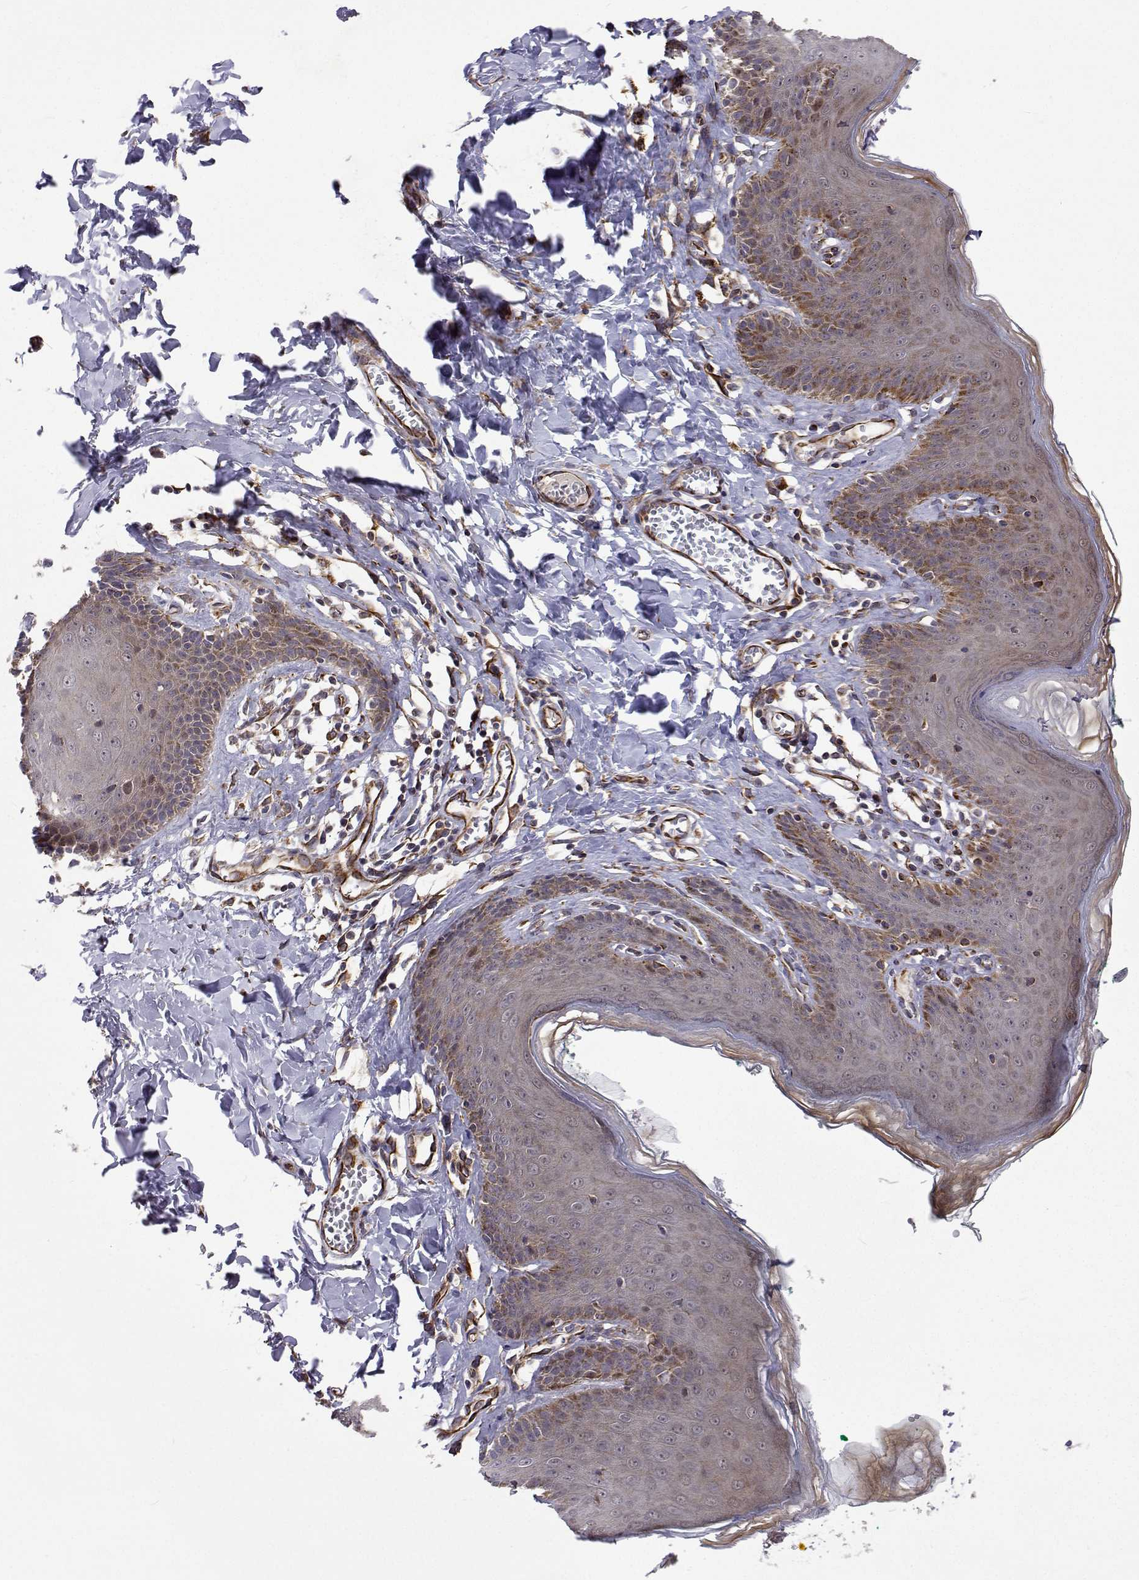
{"staining": {"intensity": "moderate", "quantity": "<25%", "location": "cytoplasmic/membranous"}, "tissue": "skin", "cell_type": "Epidermal cells", "image_type": "normal", "snomed": [{"axis": "morphology", "description": "Normal tissue, NOS"}, {"axis": "topography", "description": "Vulva"}, {"axis": "topography", "description": "Peripheral nerve tissue"}], "caption": "IHC (DAB (3,3'-diaminobenzidine)) staining of unremarkable skin demonstrates moderate cytoplasmic/membranous protein staining in about <25% of epidermal cells. The staining was performed using DAB (3,3'-diaminobenzidine) to visualize the protein expression in brown, while the nuclei were stained in blue with hematoxylin (Magnification: 20x).", "gene": "DHTKD1", "patient": {"sex": "female", "age": 66}}